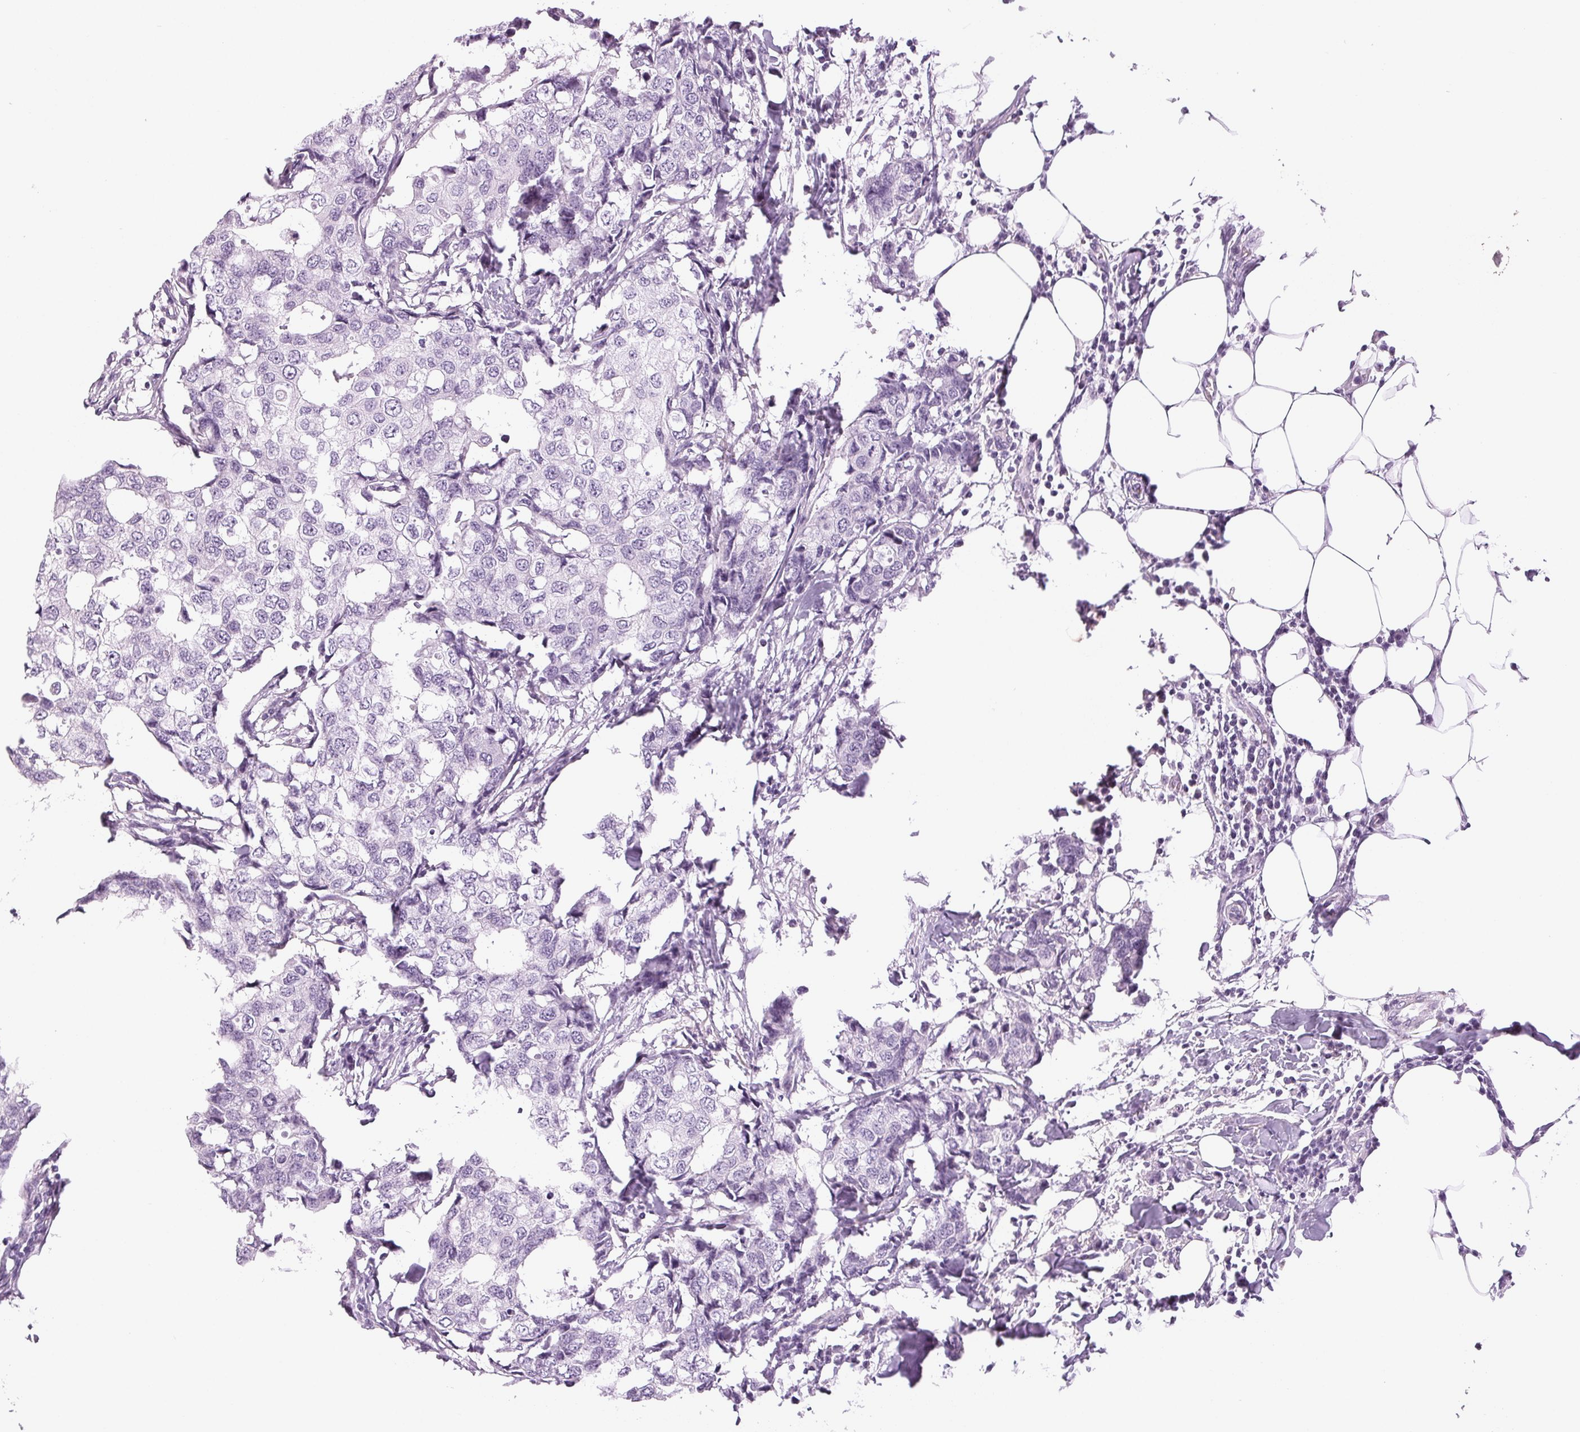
{"staining": {"intensity": "negative", "quantity": "none", "location": "none"}, "tissue": "breast cancer", "cell_type": "Tumor cells", "image_type": "cancer", "snomed": [{"axis": "morphology", "description": "Duct carcinoma"}, {"axis": "topography", "description": "Breast"}], "caption": "Micrograph shows no significant protein positivity in tumor cells of intraductal carcinoma (breast).", "gene": "DNAJC6", "patient": {"sex": "female", "age": 27}}